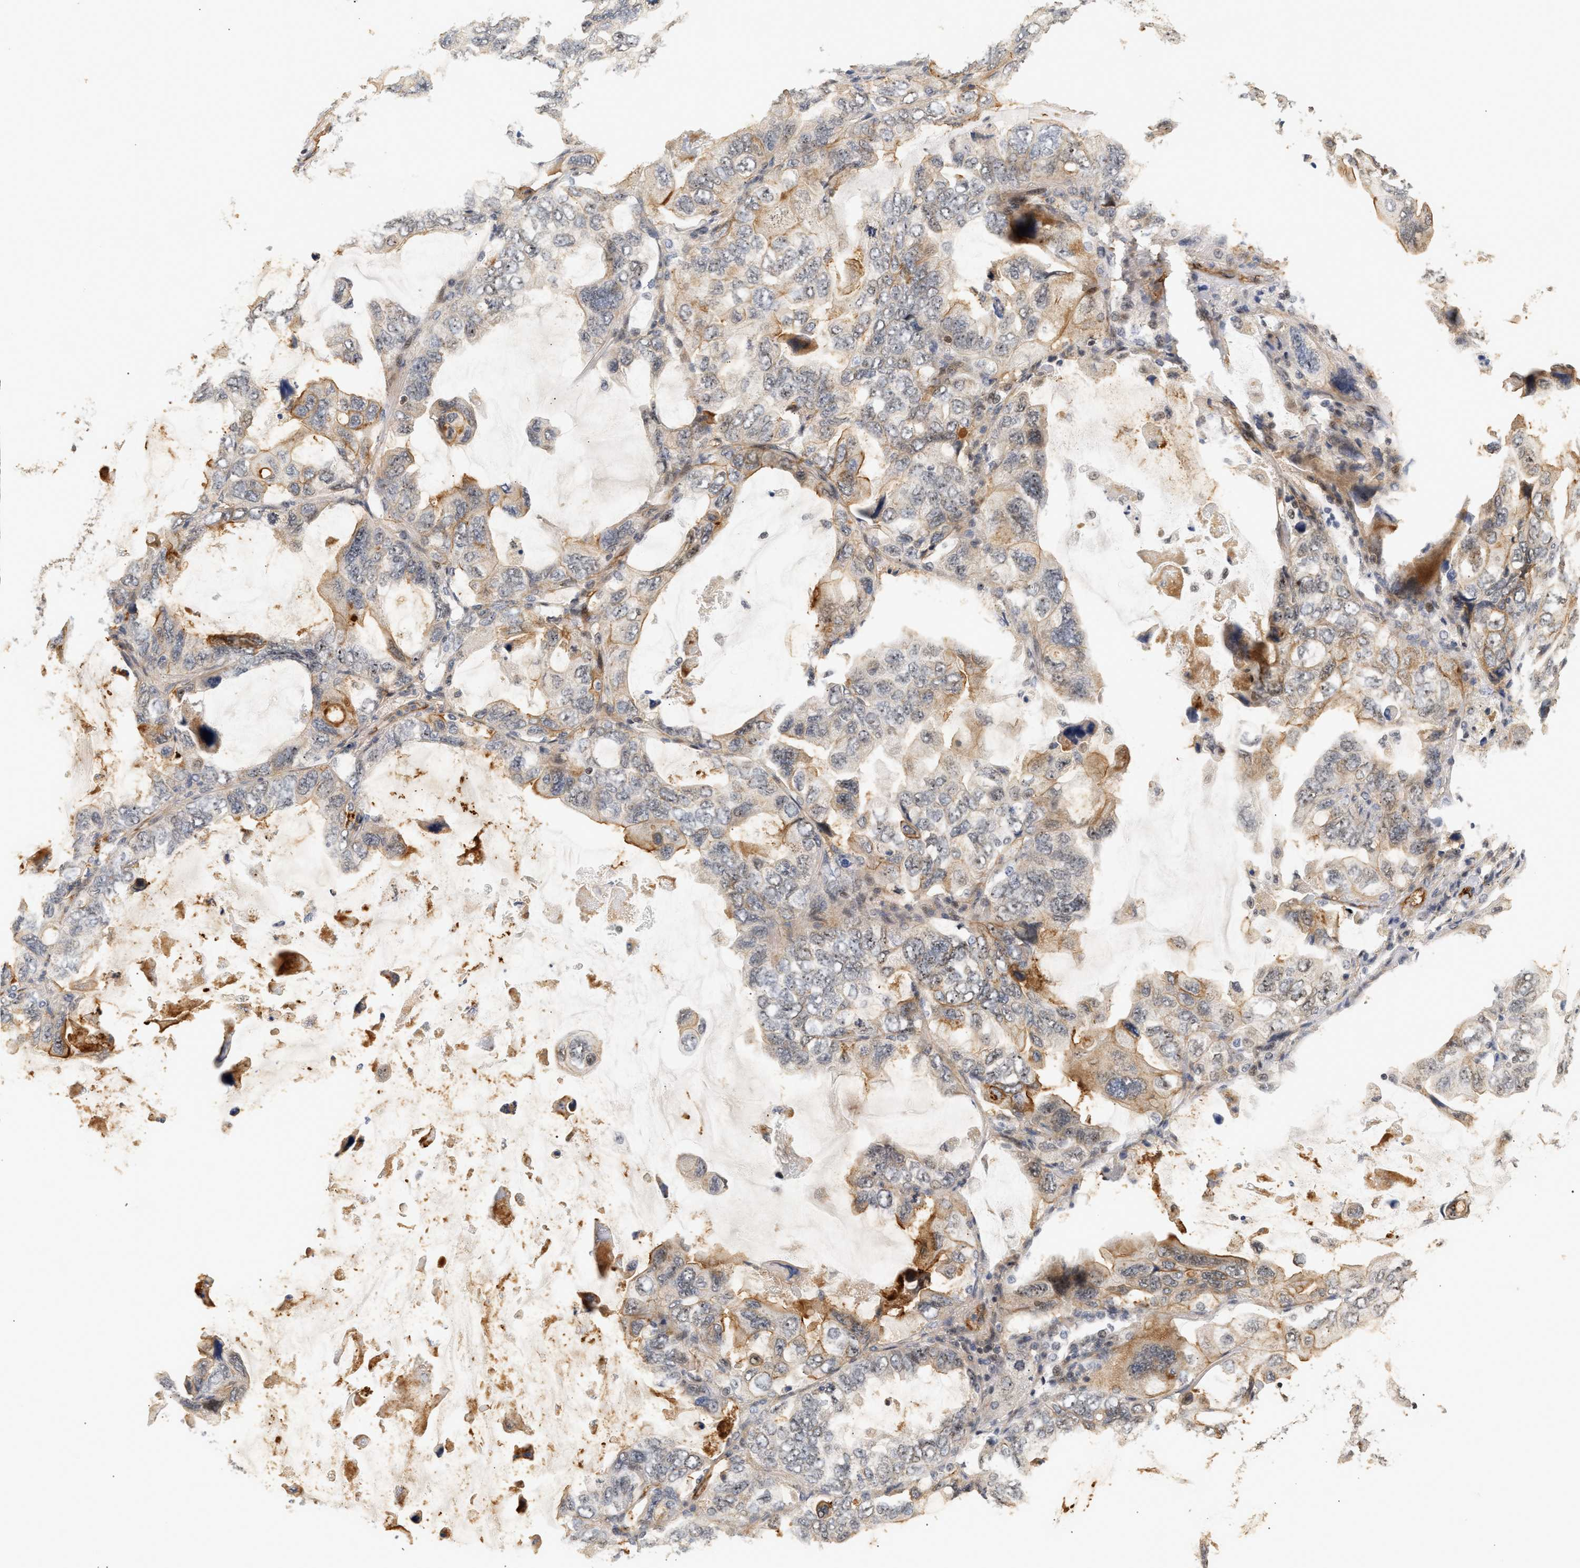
{"staining": {"intensity": "moderate", "quantity": "25%-75%", "location": "cytoplasmic/membranous"}, "tissue": "lung cancer", "cell_type": "Tumor cells", "image_type": "cancer", "snomed": [{"axis": "morphology", "description": "Squamous cell carcinoma, NOS"}, {"axis": "topography", "description": "Lung"}], "caption": "IHC (DAB (3,3'-diaminobenzidine)) staining of human lung cancer (squamous cell carcinoma) shows moderate cytoplasmic/membranous protein positivity in approximately 25%-75% of tumor cells.", "gene": "PLXND1", "patient": {"sex": "female", "age": 73}}